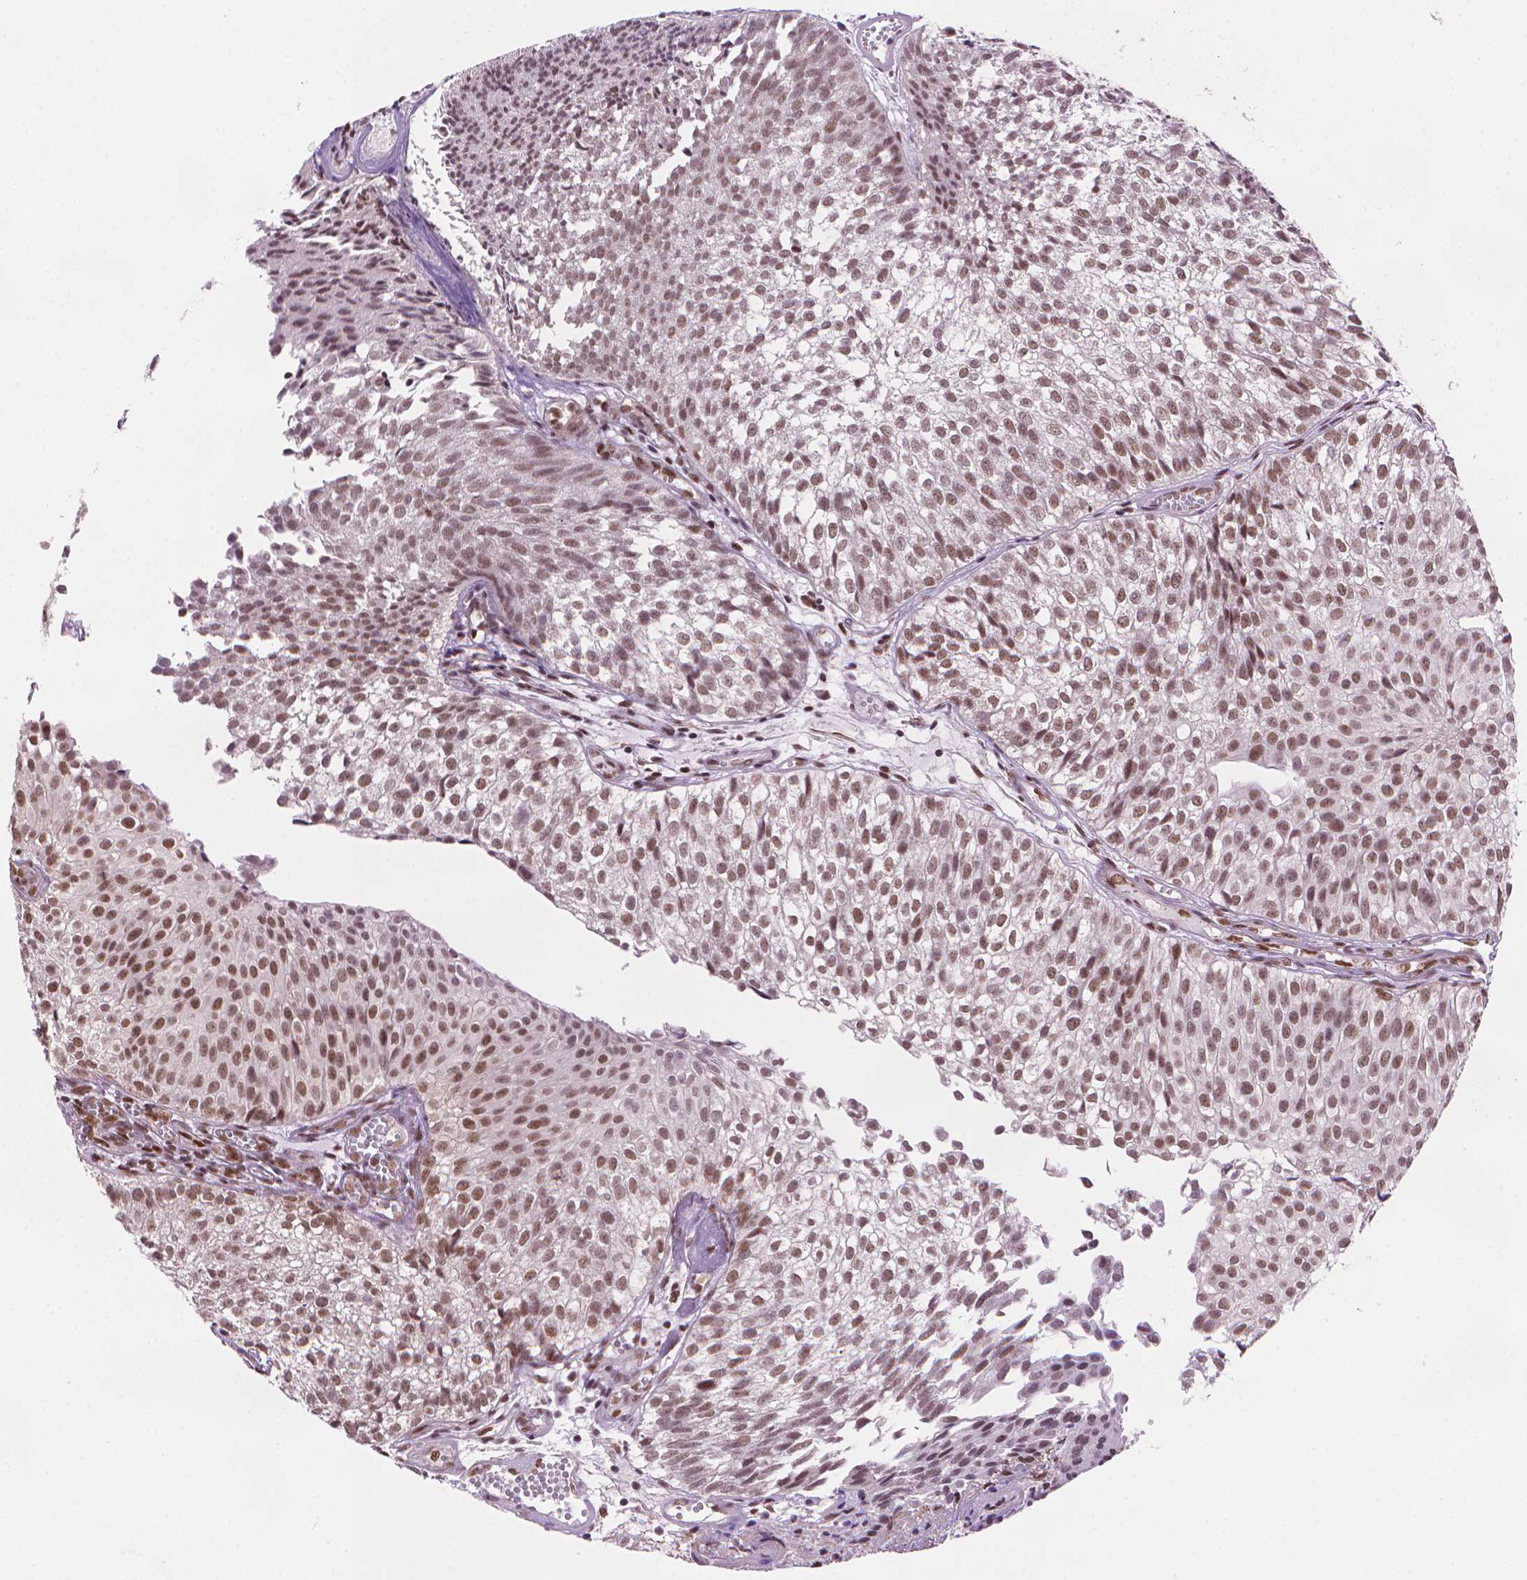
{"staining": {"intensity": "moderate", "quantity": ">75%", "location": "nuclear"}, "tissue": "urothelial cancer", "cell_type": "Tumor cells", "image_type": "cancer", "snomed": [{"axis": "morphology", "description": "Urothelial carcinoma, Low grade"}, {"axis": "topography", "description": "Urinary bladder"}], "caption": "Protein expression analysis of low-grade urothelial carcinoma shows moderate nuclear positivity in approximately >75% of tumor cells. The staining was performed using DAB, with brown indicating positive protein expression. Nuclei are stained blue with hematoxylin.", "gene": "UBN1", "patient": {"sex": "male", "age": 70}}